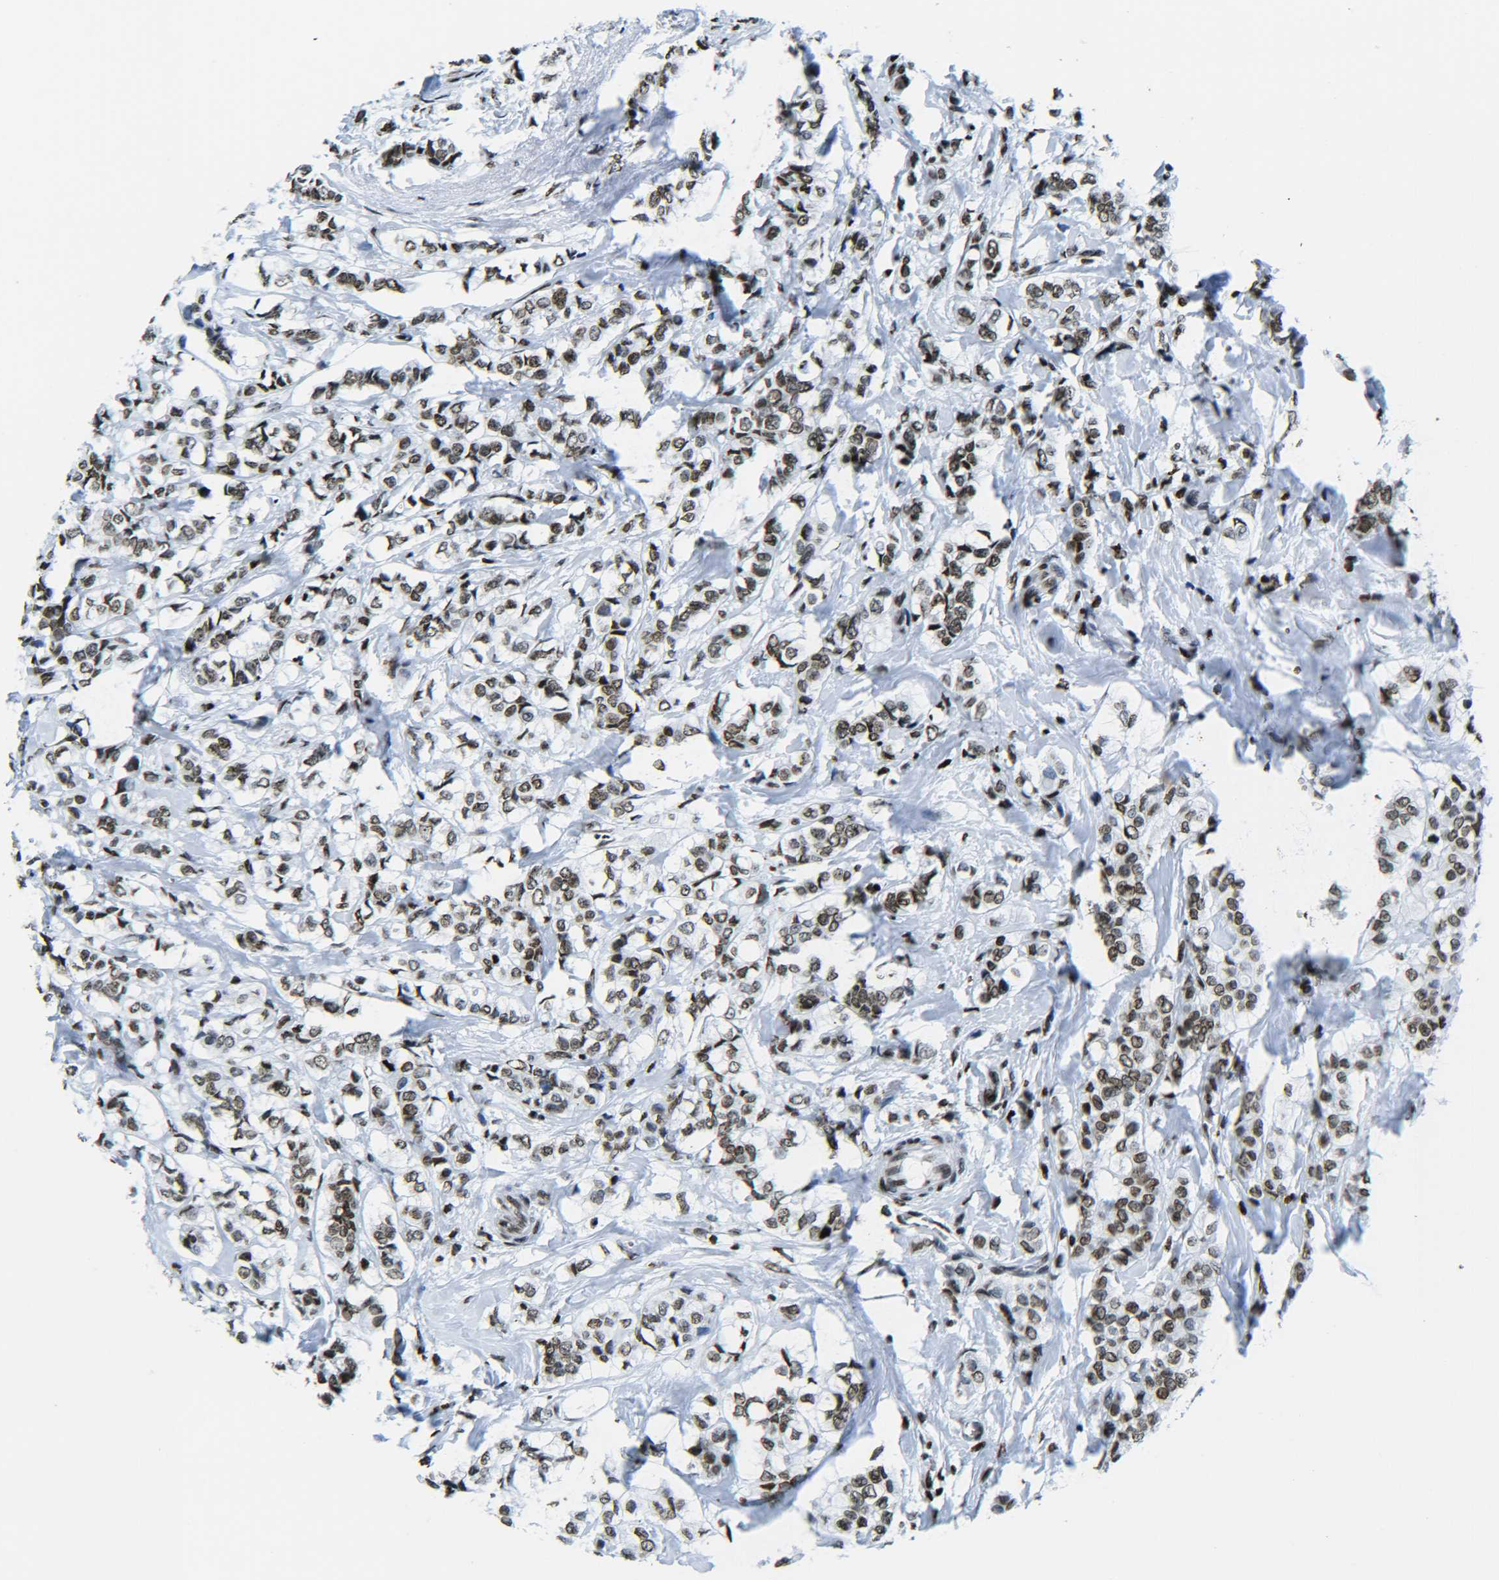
{"staining": {"intensity": "moderate", "quantity": ">75%", "location": "nuclear"}, "tissue": "breast cancer", "cell_type": "Tumor cells", "image_type": "cancer", "snomed": [{"axis": "morphology", "description": "Lobular carcinoma"}, {"axis": "topography", "description": "Breast"}], "caption": "Human breast cancer (lobular carcinoma) stained with a protein marker shows moderate staining in tumor cells.", "gene": "H2AX", "patient": {"sex": "female", "age": 60}}